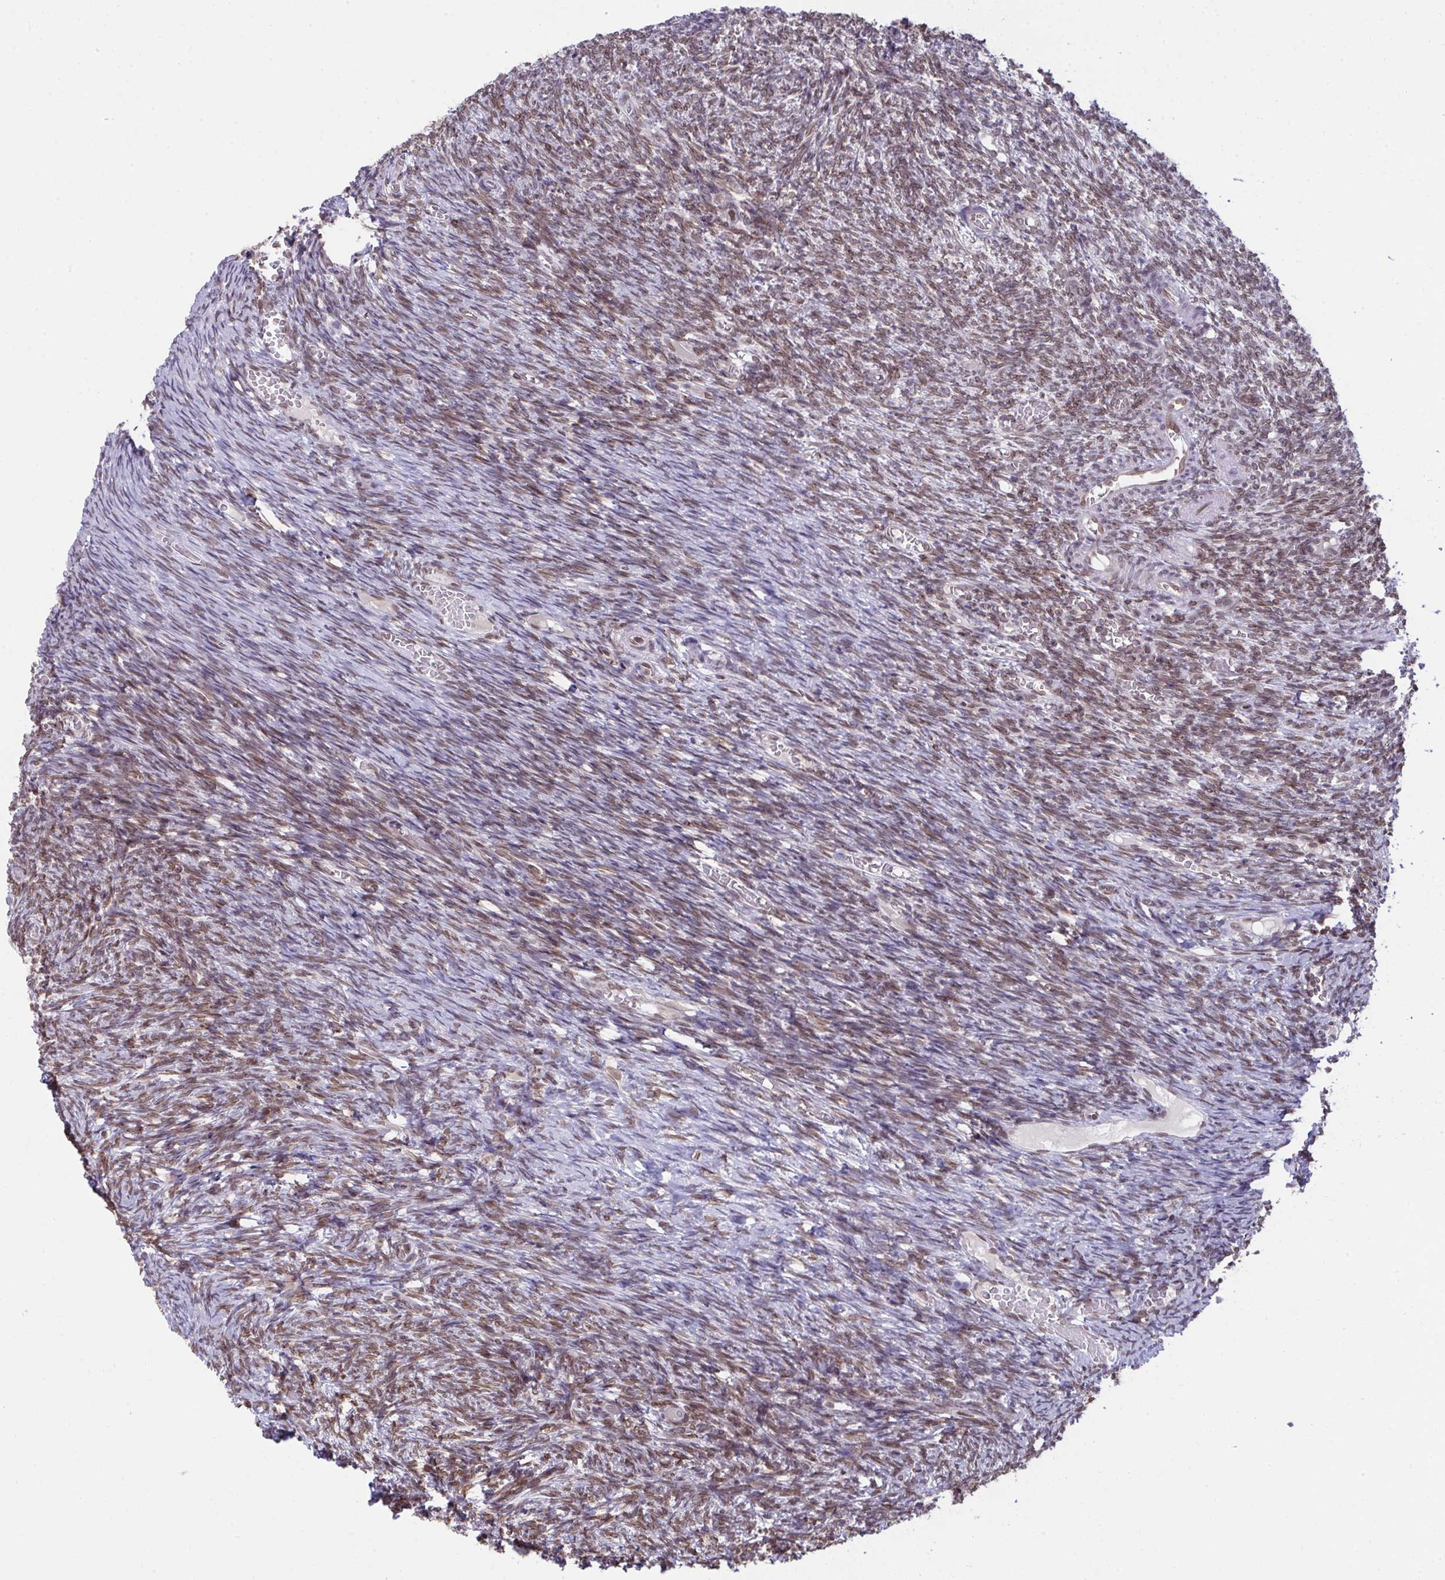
{"staining": {"intensity": "strong", "quantity": ">75%", "location": "cytoplasmic/membranous,nuclear"}, "tissue": "ovary", "cell_type": "Follicle cells", "image_type": "normal", "snomed": [{"axis": "morphology", "description": "Normal tissue, NOS"}, {"axis": "topography", "description": "Ovary"}], "caption": "This is an image of immunohistochemistry (IHC) staining of normal ovary, which shows strong positivity in the cytoplasmic/membranous,nuclear of follicle cells.", "gene": "RANBP2", "patient": {"sex": "female", "age": 39}}